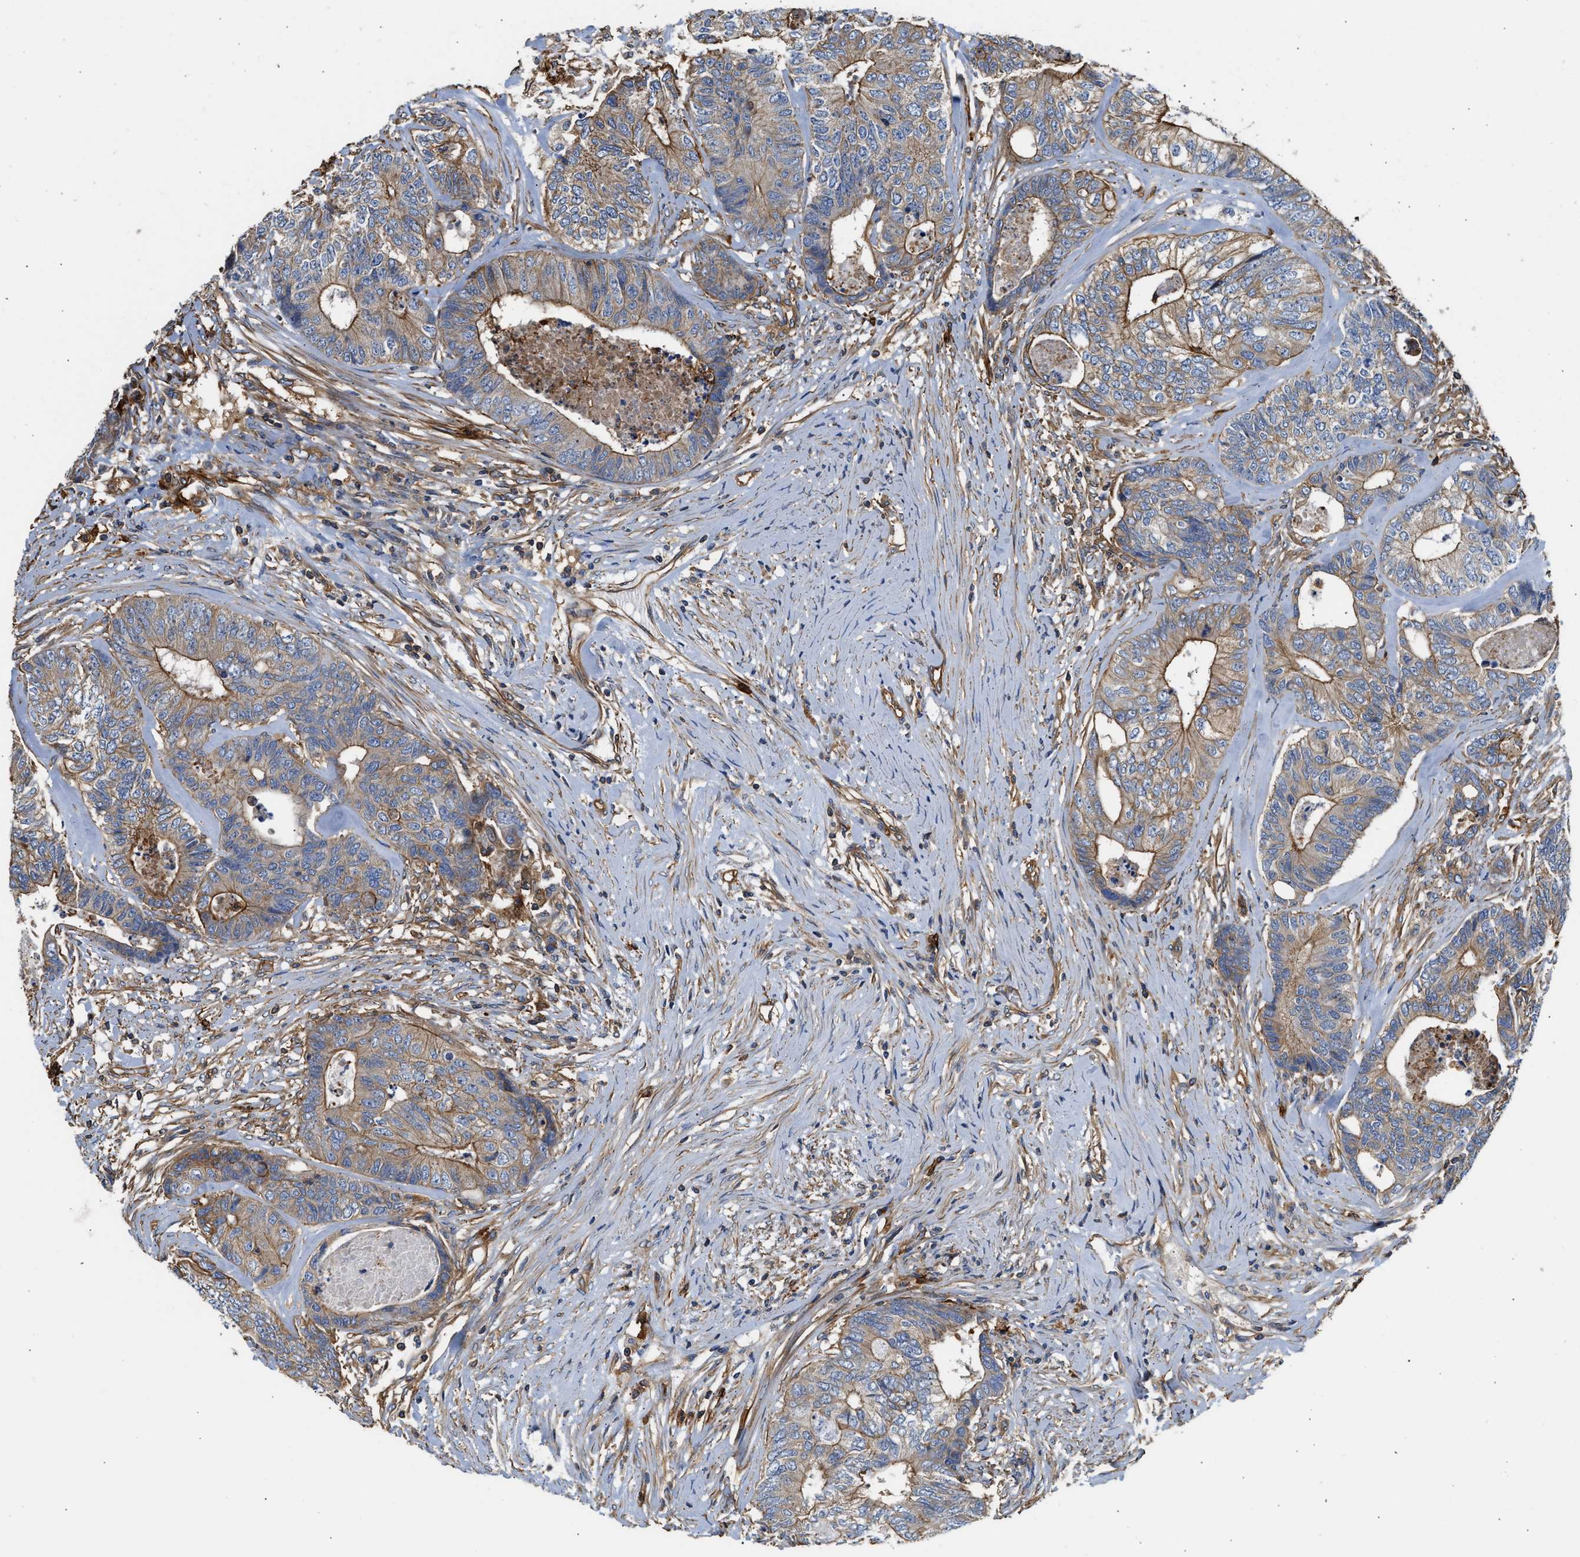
{"staining": {"intensity": "moderate", "quantity": ">75%", "location": "cytoplasmic/membranous"}, "tissue": "colorectal cancer", "cell_type": "Tumor cells", "image_type": "cancer", "snomed": [{"axis": "morphology", "description": "Adenocarcinoma, NOS"}, {"axis": "topography", "description": "Colon"}], "caption": "Moderate cytoplasmic/membranous expression for a protein is appreciated in about >75% of tumor cells of colorectal cancer (adenocarcinoma) using immunohistochemistry (IHC).", "gene": "SAMD9L", "patient": {"sex": "female", "age": 67}}